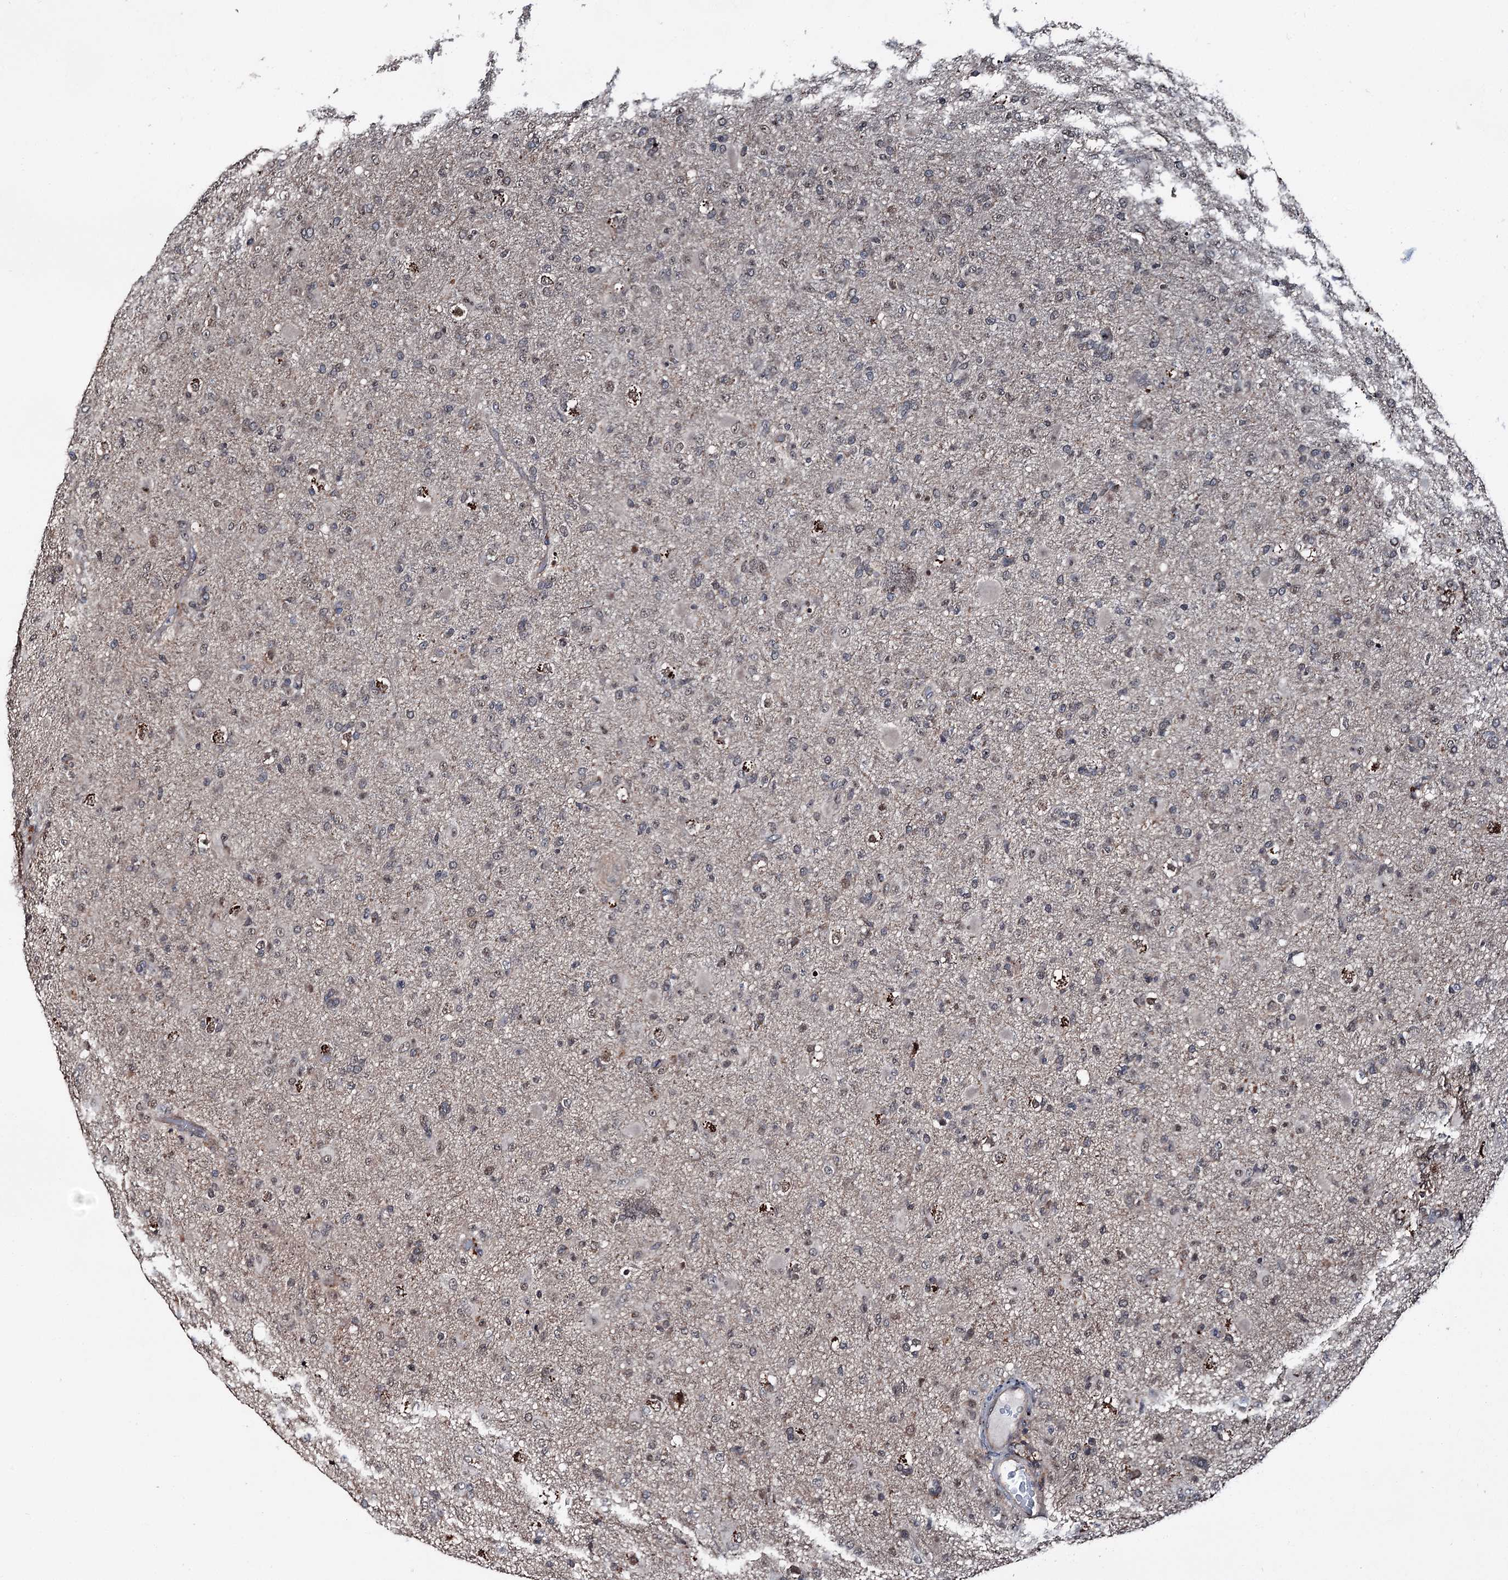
{"staining": {"intensity": "weak", "quantity": "<25%", "location": "nuclear"}, "tissue": "glioma", "cell_type": "Tumor cells", "image_type": "cancer", "snomed": [{"axis": "morphology", "description": "Glioma, malignant, Low grade"}, {"axis": "topography", "description": "Brain"}], "caption": "Tumor cells show no significant protein expression in malignant low-grade glioma.", "gene": "PSMD13", "patient": {"sex": "male", "age": 65}}